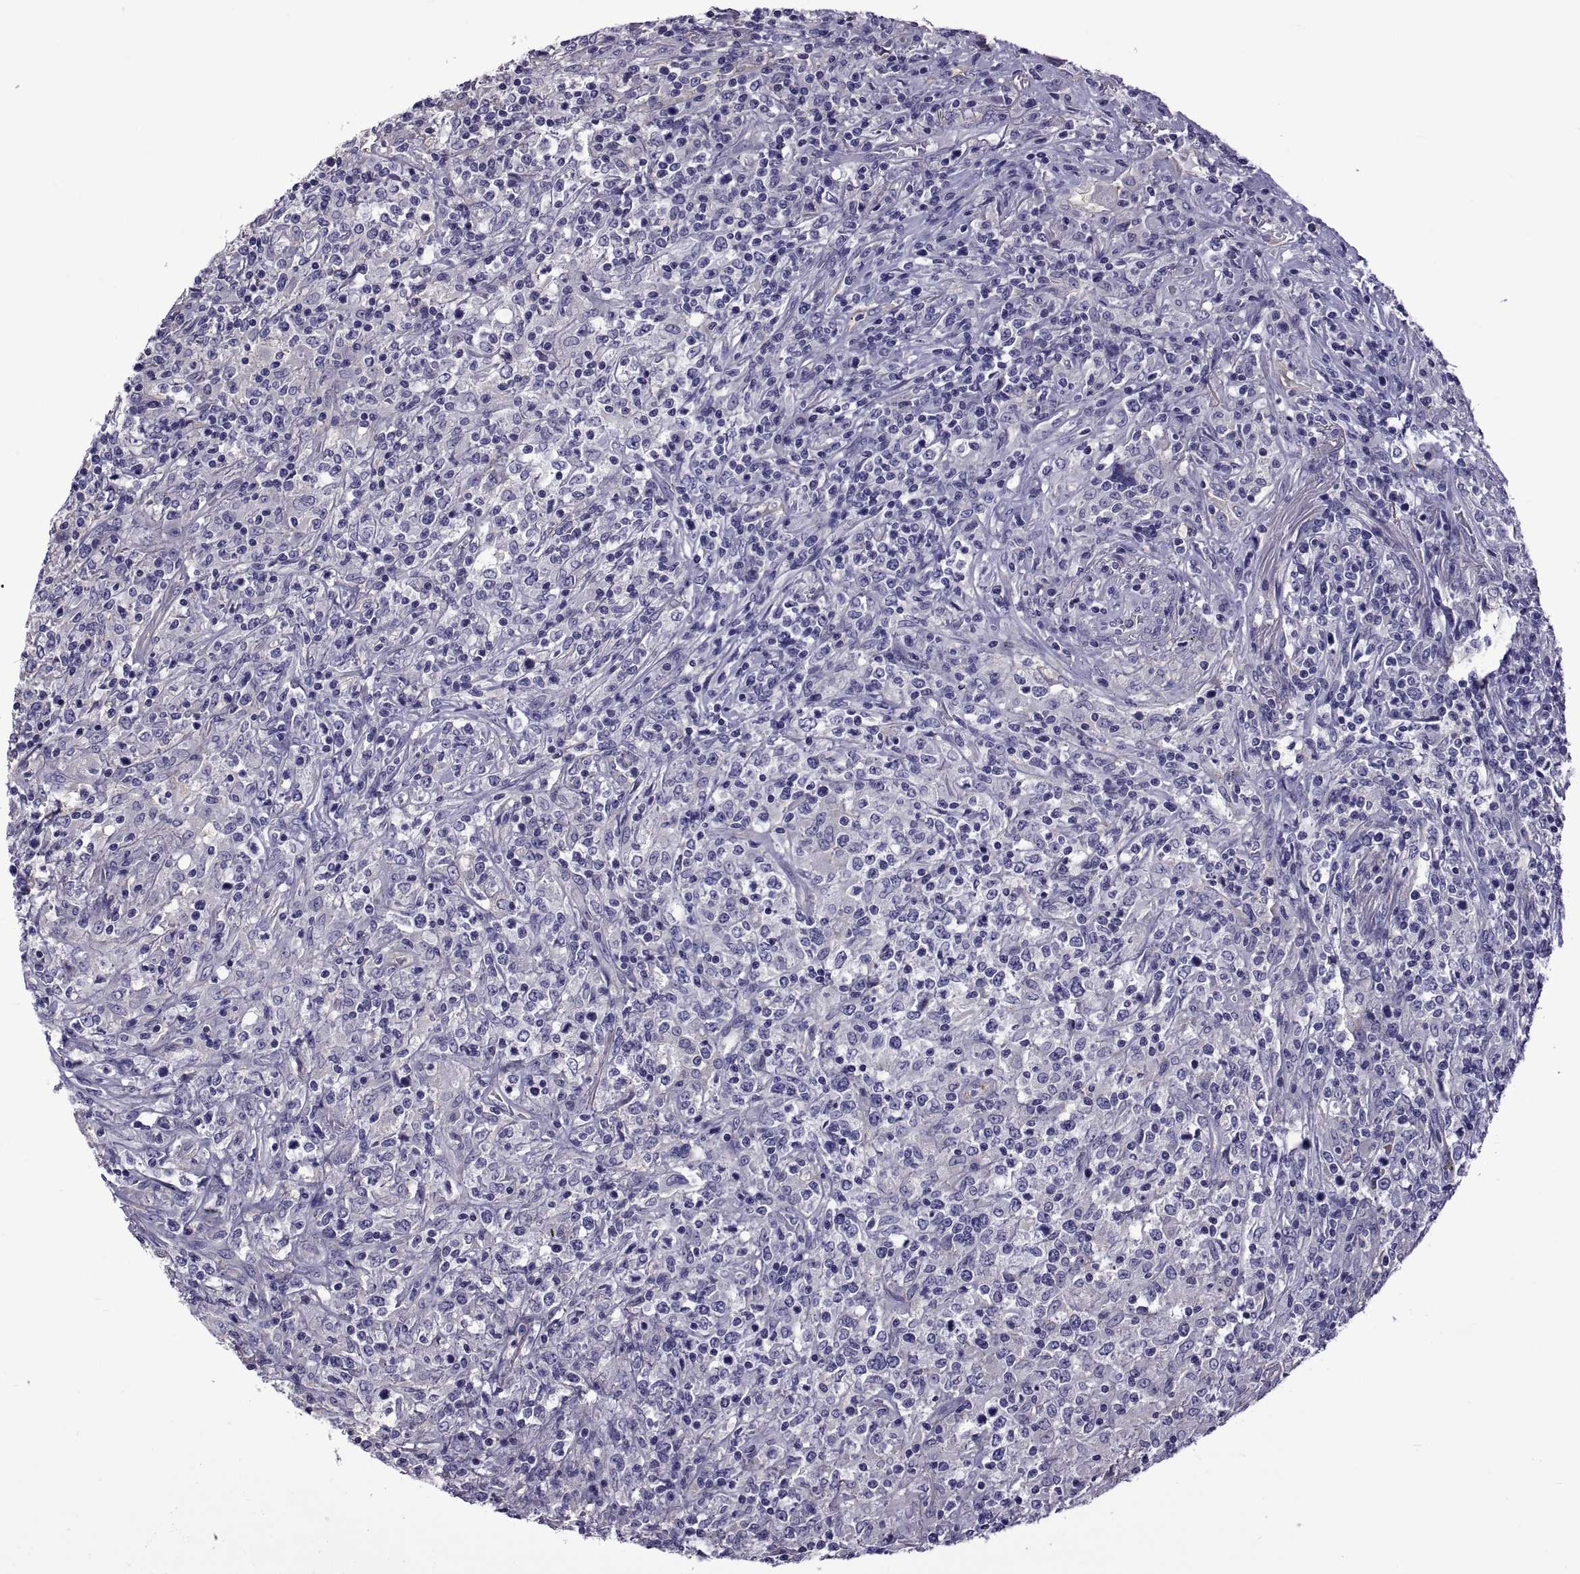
{"staining": {"intensity": "negative", "quantity": "none", "location": "none"}, "tissue": "lymphoma", "cell_type": "Tumor cells", "image_type": "cancer", "snomed": [{"axis": "morphology", "description": "Malignant lymphoma, non-Hodgkin's type, High grade"}, {"axis": "topography", "description": "Lung"}], "caption": "This is an IHC histopathology image of human malignant lymphoma, non-Hodgkin's type (high-grade). There is no positivity in tumor cells.", "gene": "TMC3", "patient": {"sex": "male", "age": 79}}